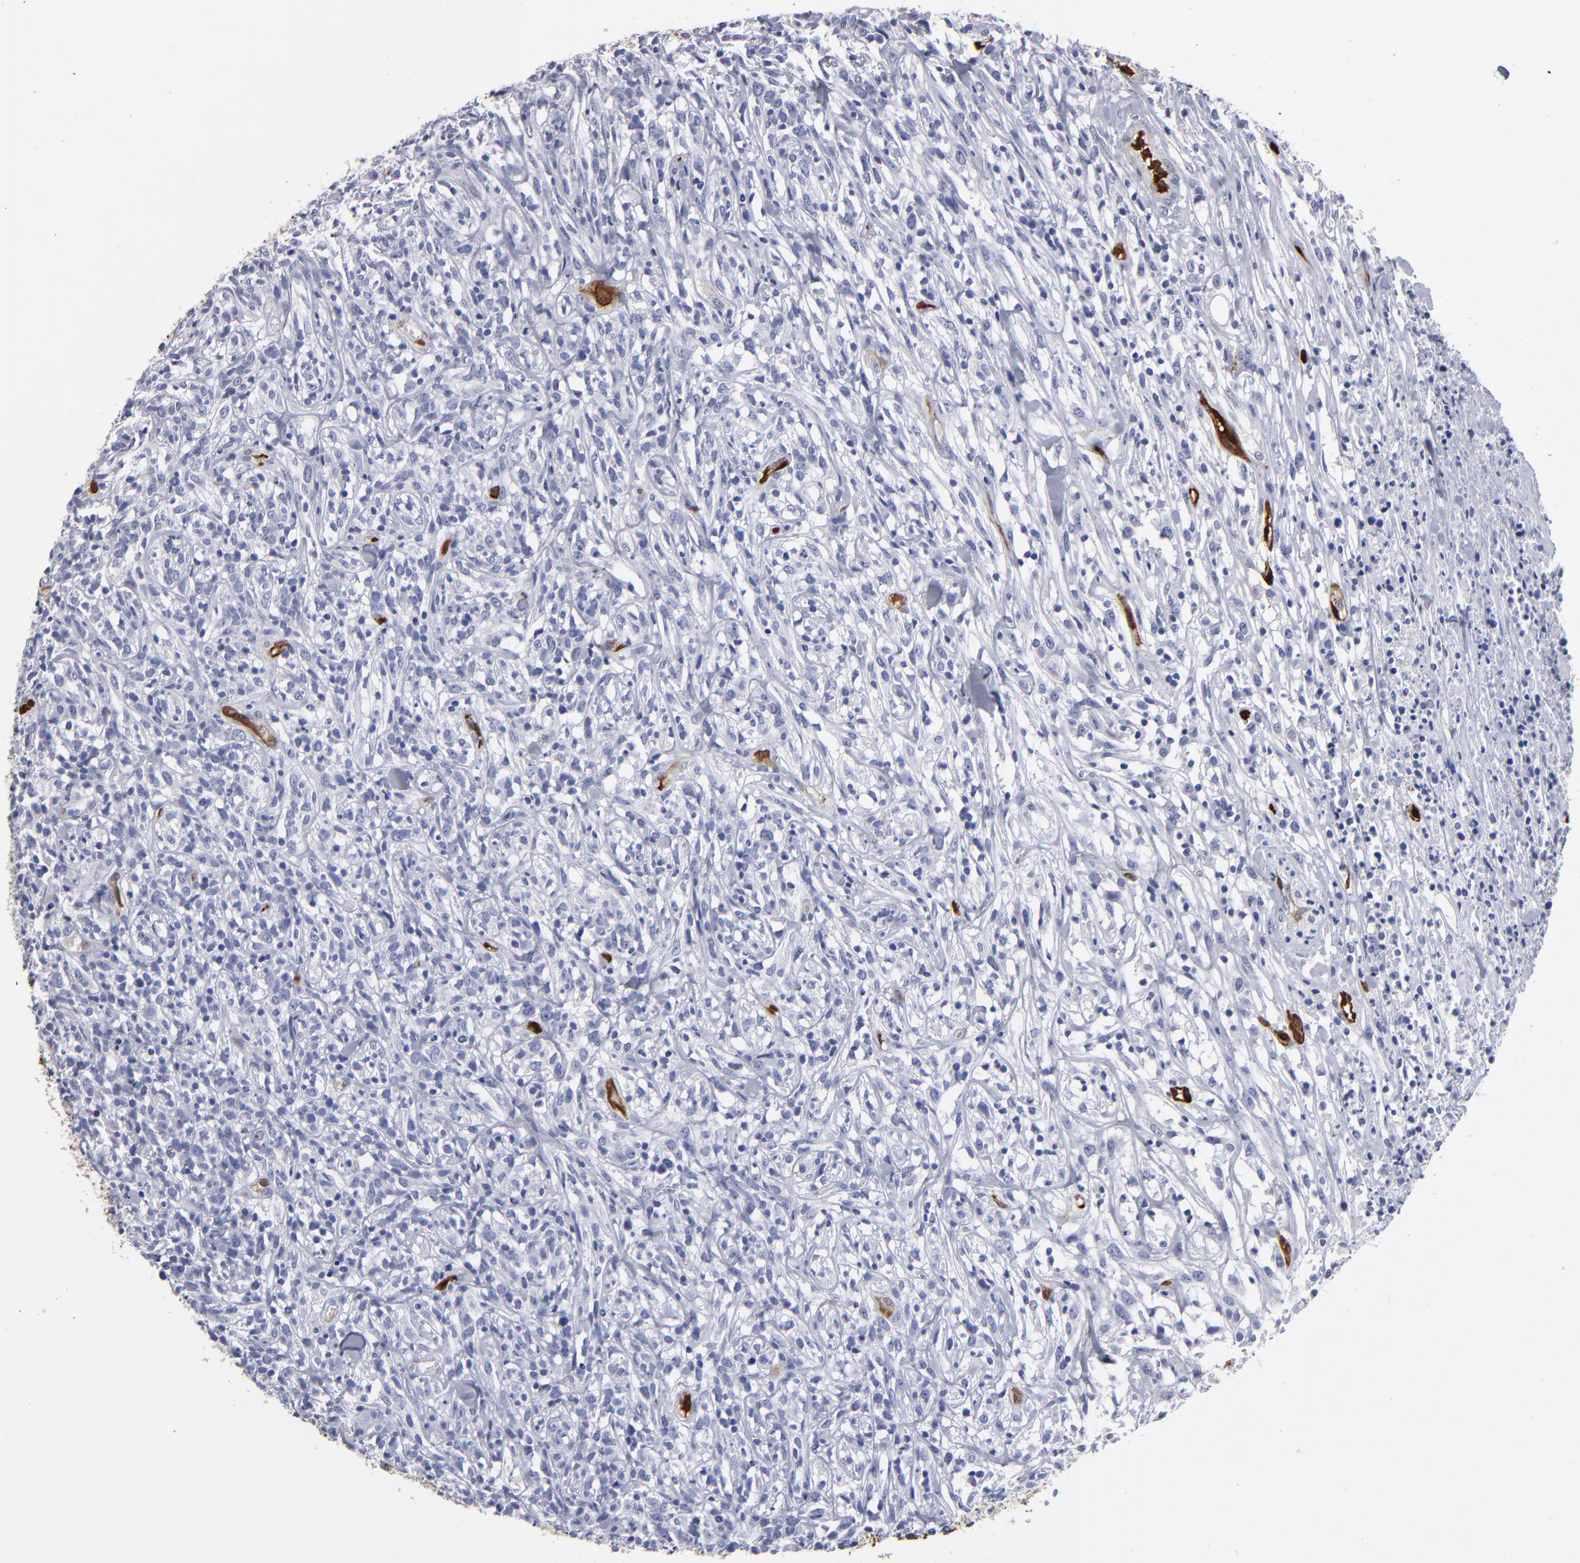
{"staining": {"intensity": "negative", "quantity": "none", "location": "none"}, "tissue": "lymphoma", "cell_type": "Tumor cells", "image_type": "cancer", "snomed": [{"axis": "morphology", "description": "Malignant lymphoma, non-Hodgkin's type, High grade"}, {"axis": "topography", "description": "Lymph node"}], "caption": "IHC image of human high-grade malignant lymphoma, non-Hodgkin's type stained for a protein (brown), which shows no expression in tumor cells.", "gene": "FABP4", "patient": {"sex": "female", "age": 73}}